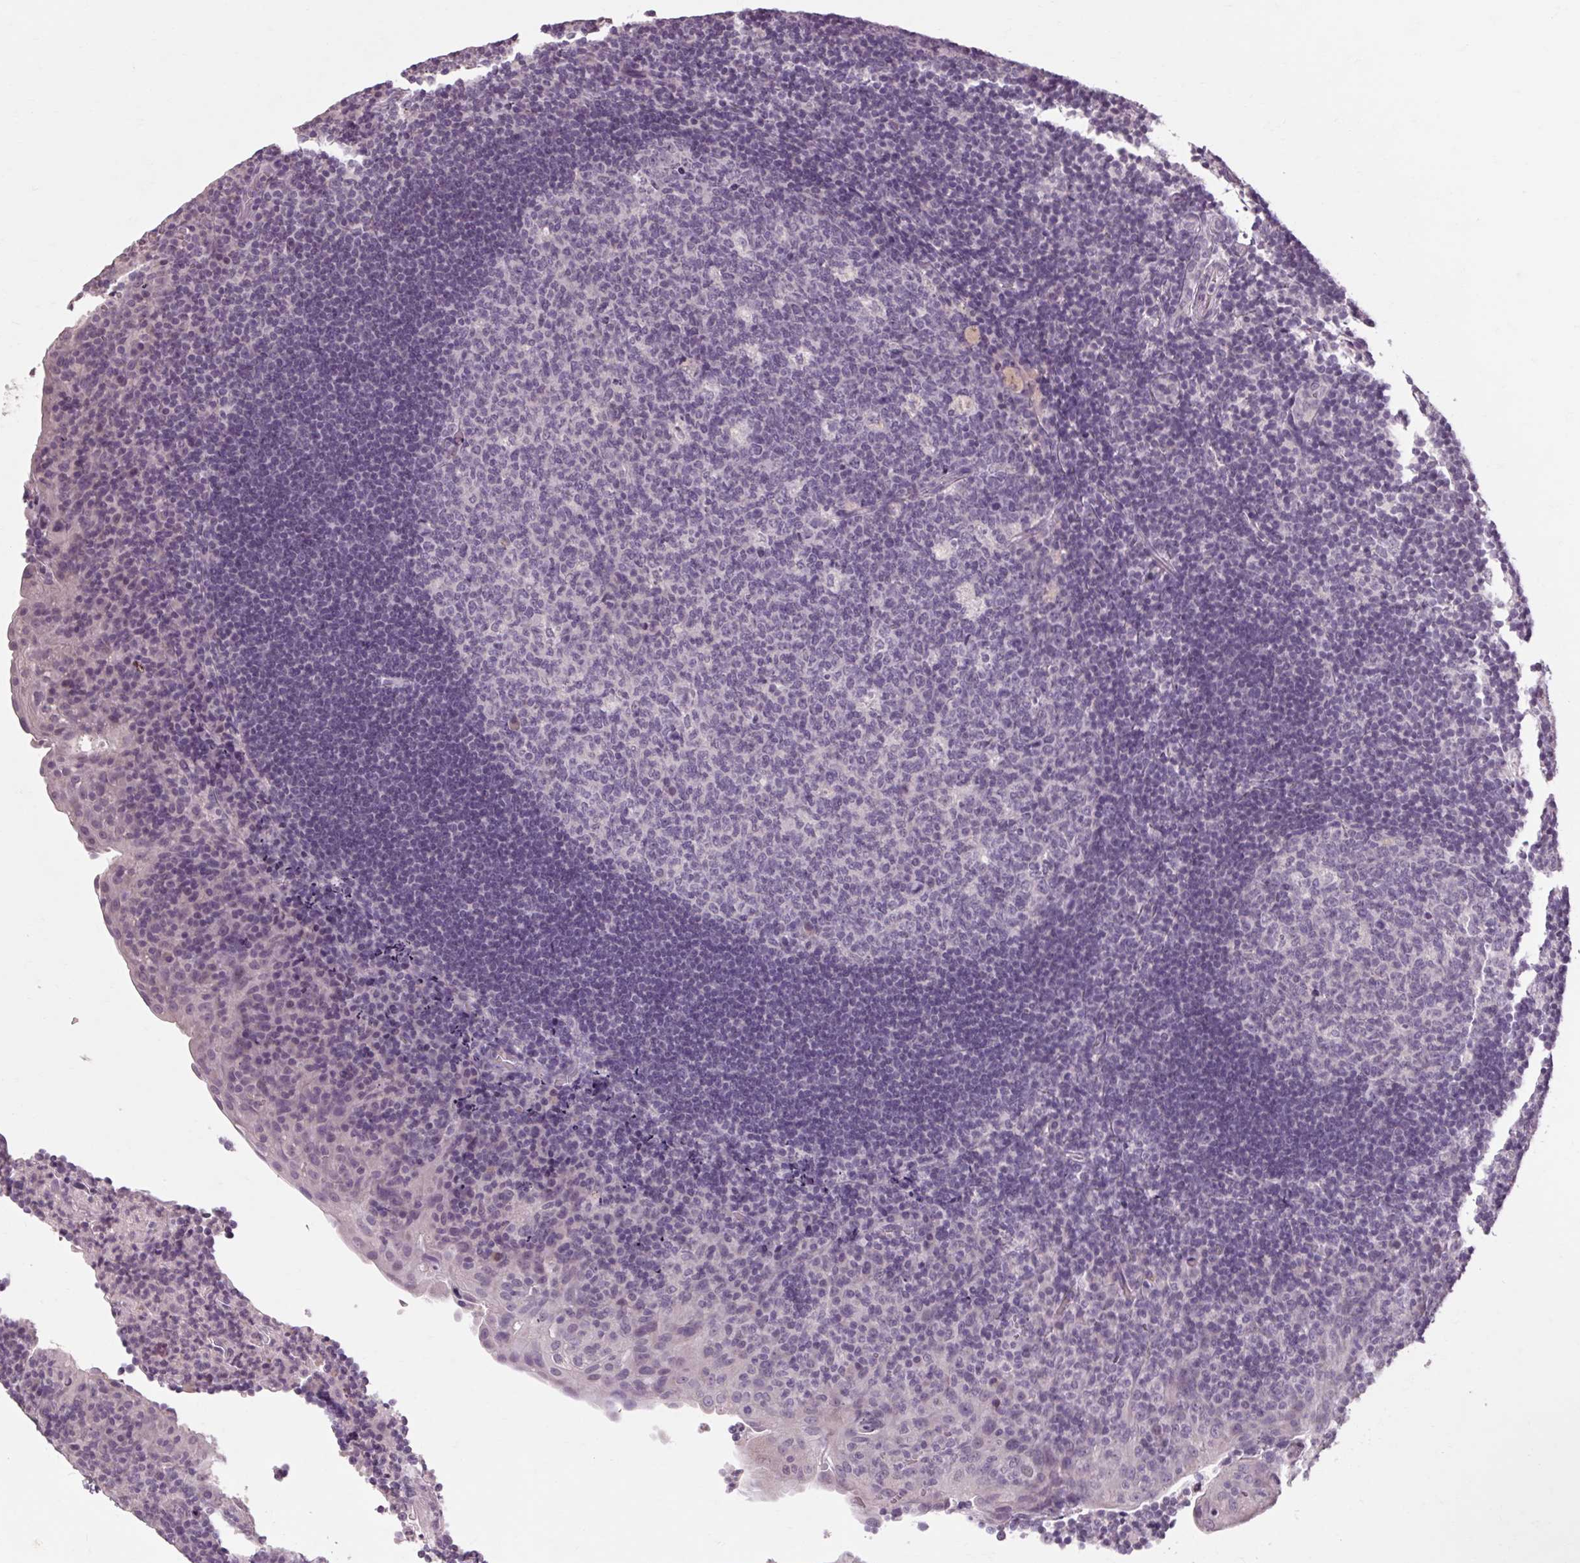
{"staining": {"intensity": "negative", "quantity": "none", "location": "none"}, "tissue": "tonsil", "cell_type": "Germinal center cells", "image_type": "normal", "snomed": [{"axis": "morphology", "description": "Normal tissue, NOS"}, {"axis": "topography", "description": "Tonsil"}], "caption": "Image shows no significant protein positivity in germinal center cells of normal tonsil. Brightfield microscopy of immunohistochemistry stained with DAB (3,3'-diaminobenzidine) (brown) and hematoxylin (blue), captured at high magnification.", "gene": "POMC", "patient": {"sex": "male", "age": 17}}